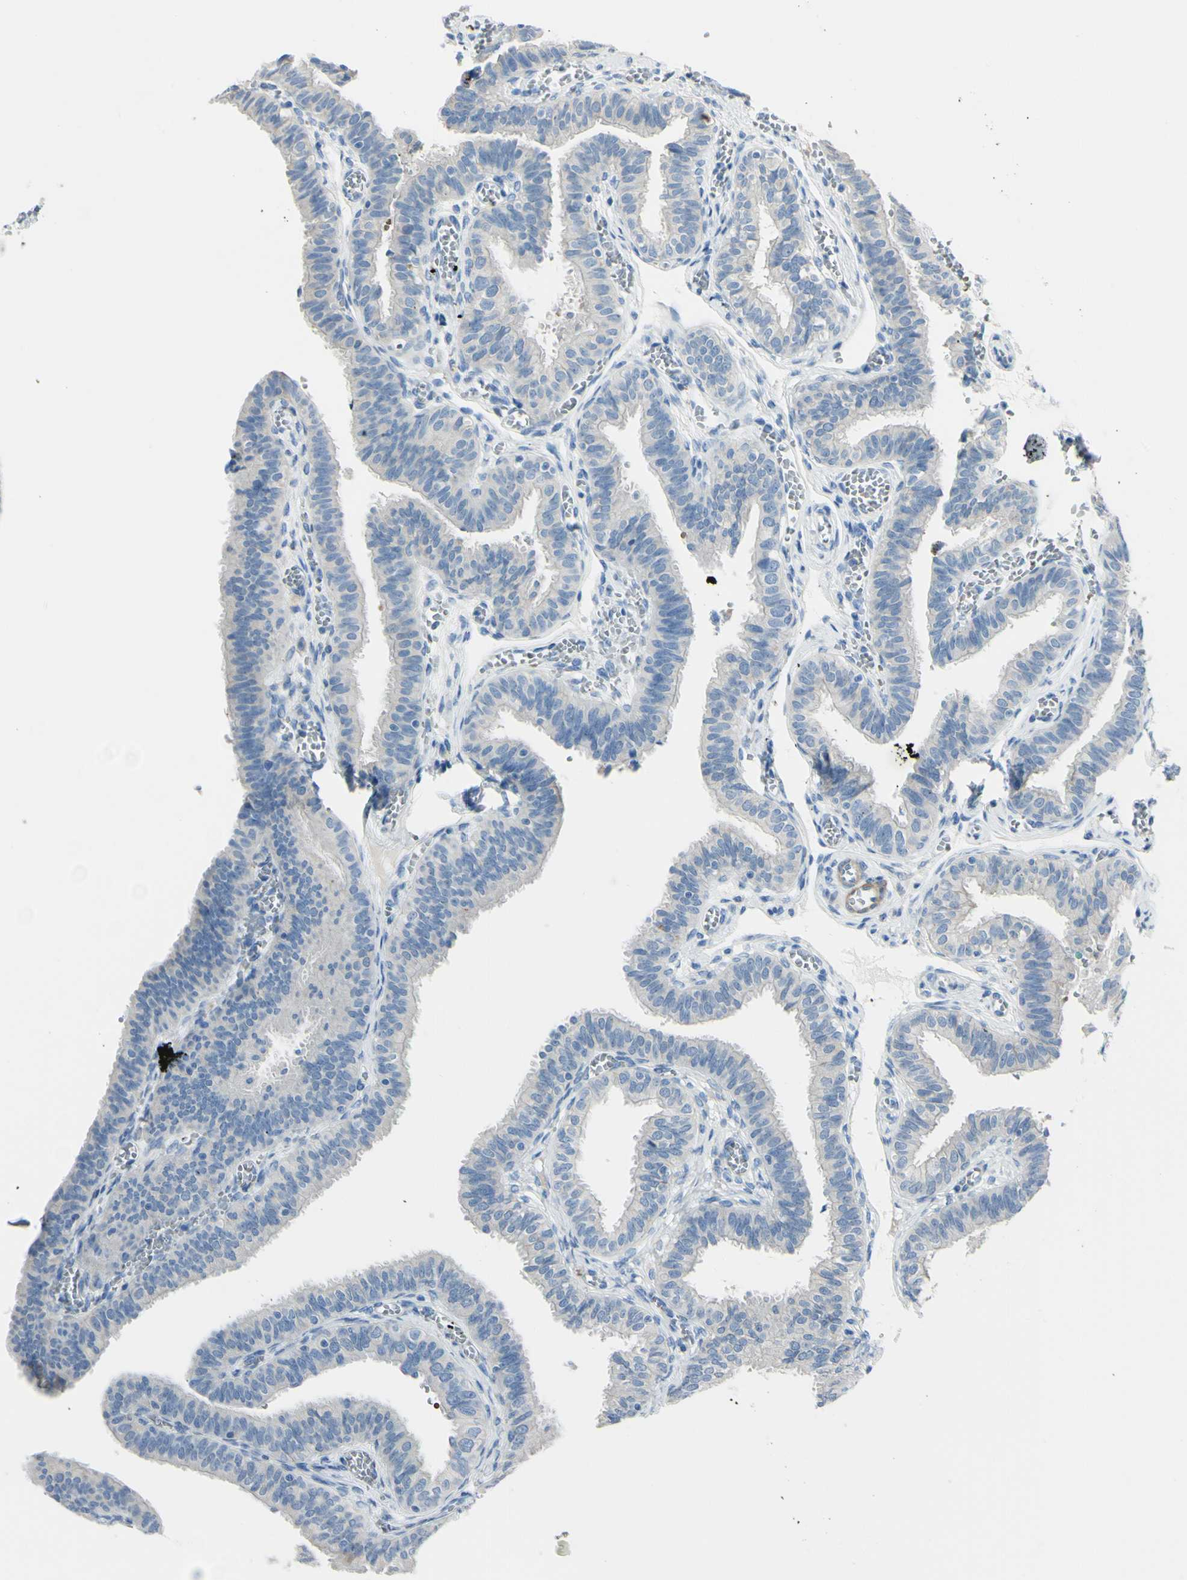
{"staining": {"intensity": "weak", "quantity": "25%-75%", "location": "cytoplasmic/membranous"}, "tissue": "fallopian tube", "cell_type": "Glandular cells", "image_type": "normal", "snomed": [{"axis": "morphology", "description": "Normal tissue, NOS"}, {"axis": "topography", "description": "Fallopian tube"}], "caption": "Protein staining of unremarkable fallopian tube reveals weak cytoplasmic/membranous expression in about 25%-75% of glandular cells.", "gene": "NCBP2L", "patient": {"sex": "female", "age": 46}}